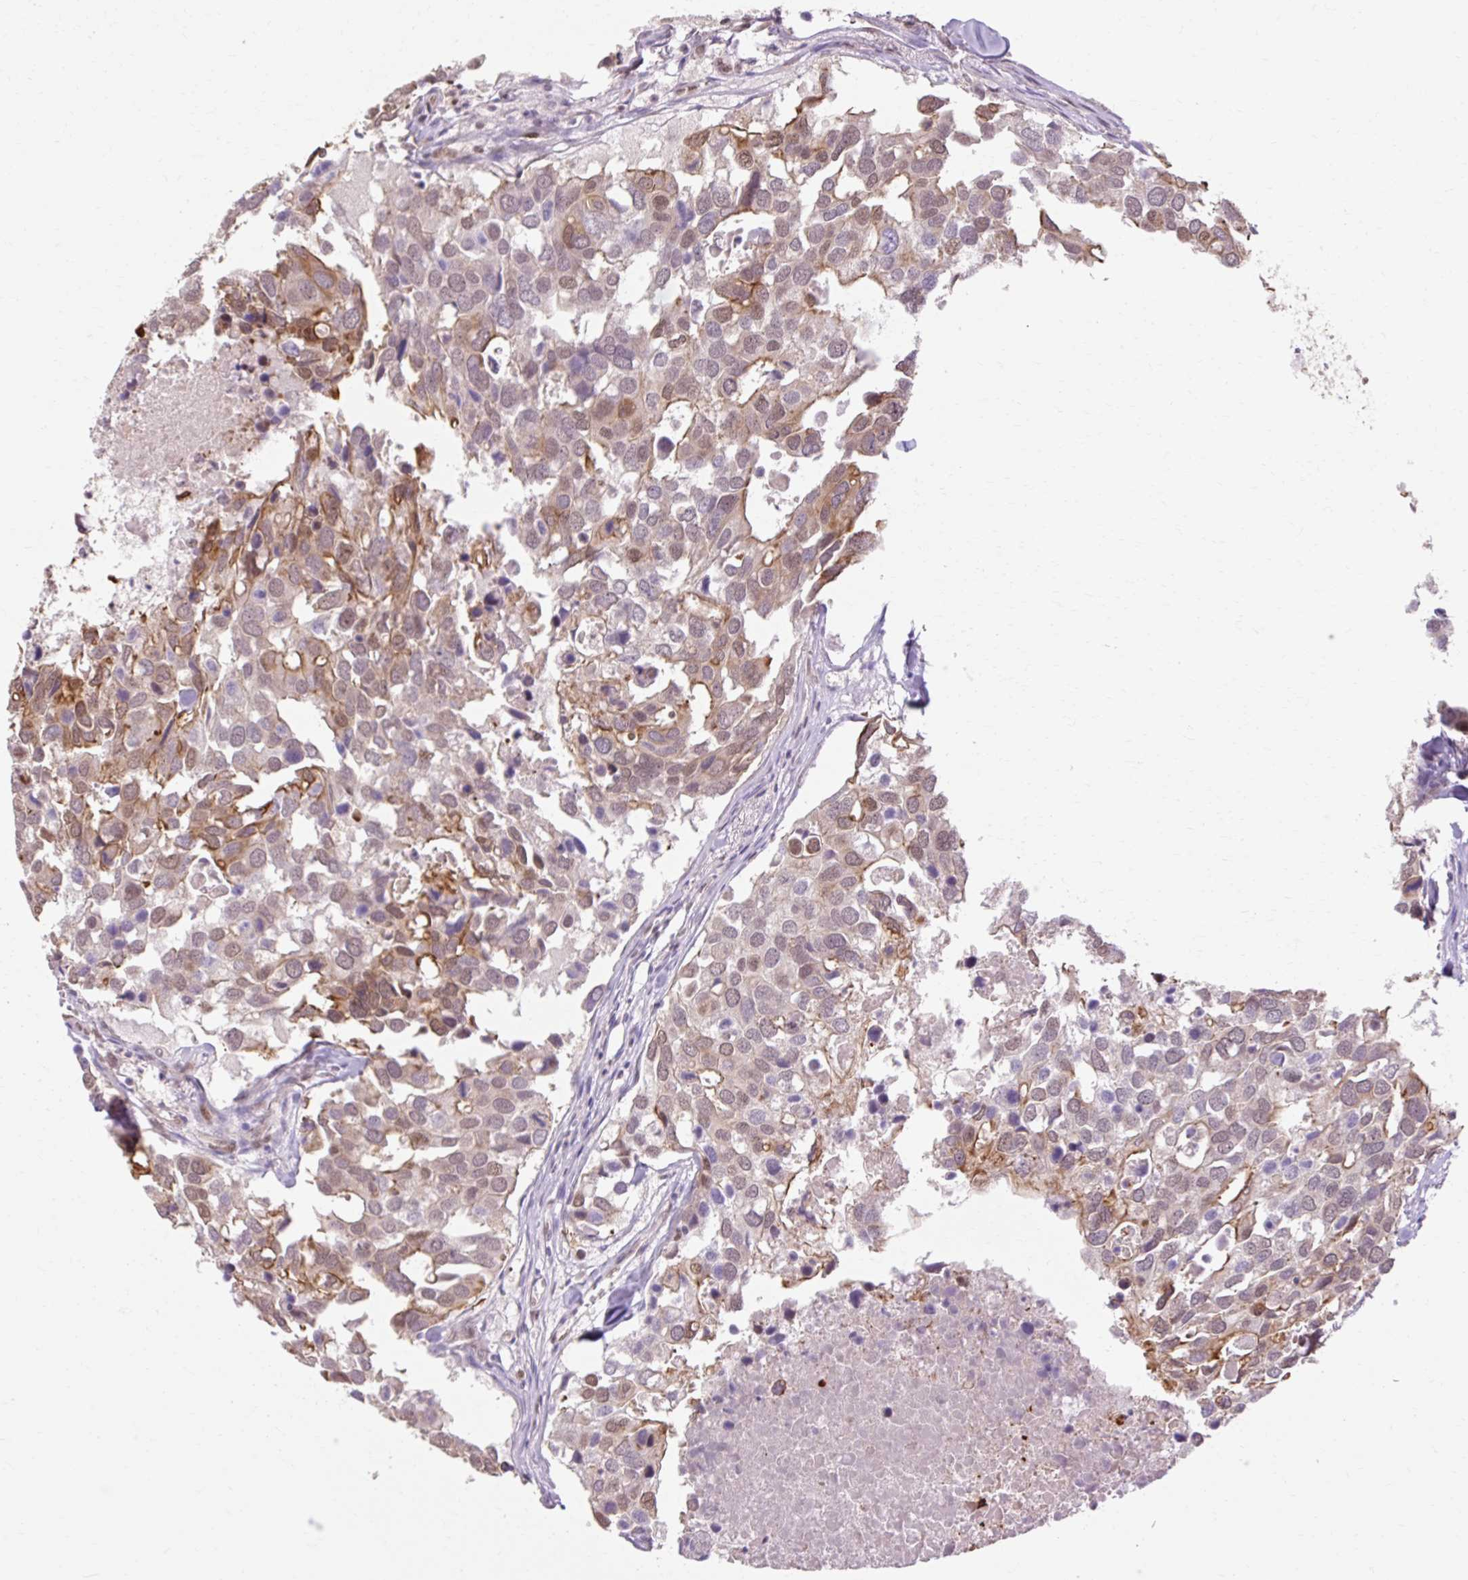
{"staining": {"intensity": "moderate", "quantity": "25%-75%", "location": "cytoplasmic/membranous,nuclear"}, "tissue": "breast cancer", "cell_type": "Tumor cells", "image_type": "cancer", "snomed": [{"axis": "morphology", "description": "Duct carcinoma"}, {"axis": "topography", "description": "Breast"}], "caption": "IHC of human breast cancer (intraductal carcinoma) reveals medium levels of moderate cytoplasmic/membranous and nuclear staining in about 25%-75% of tumor cells. Using DAB (brown) and hematoxylin (blue) stains, captured at high magnification using brightfield microscopy.", "gene": "NPIPB12", "patient": {"sex": "female", "age": 83}}